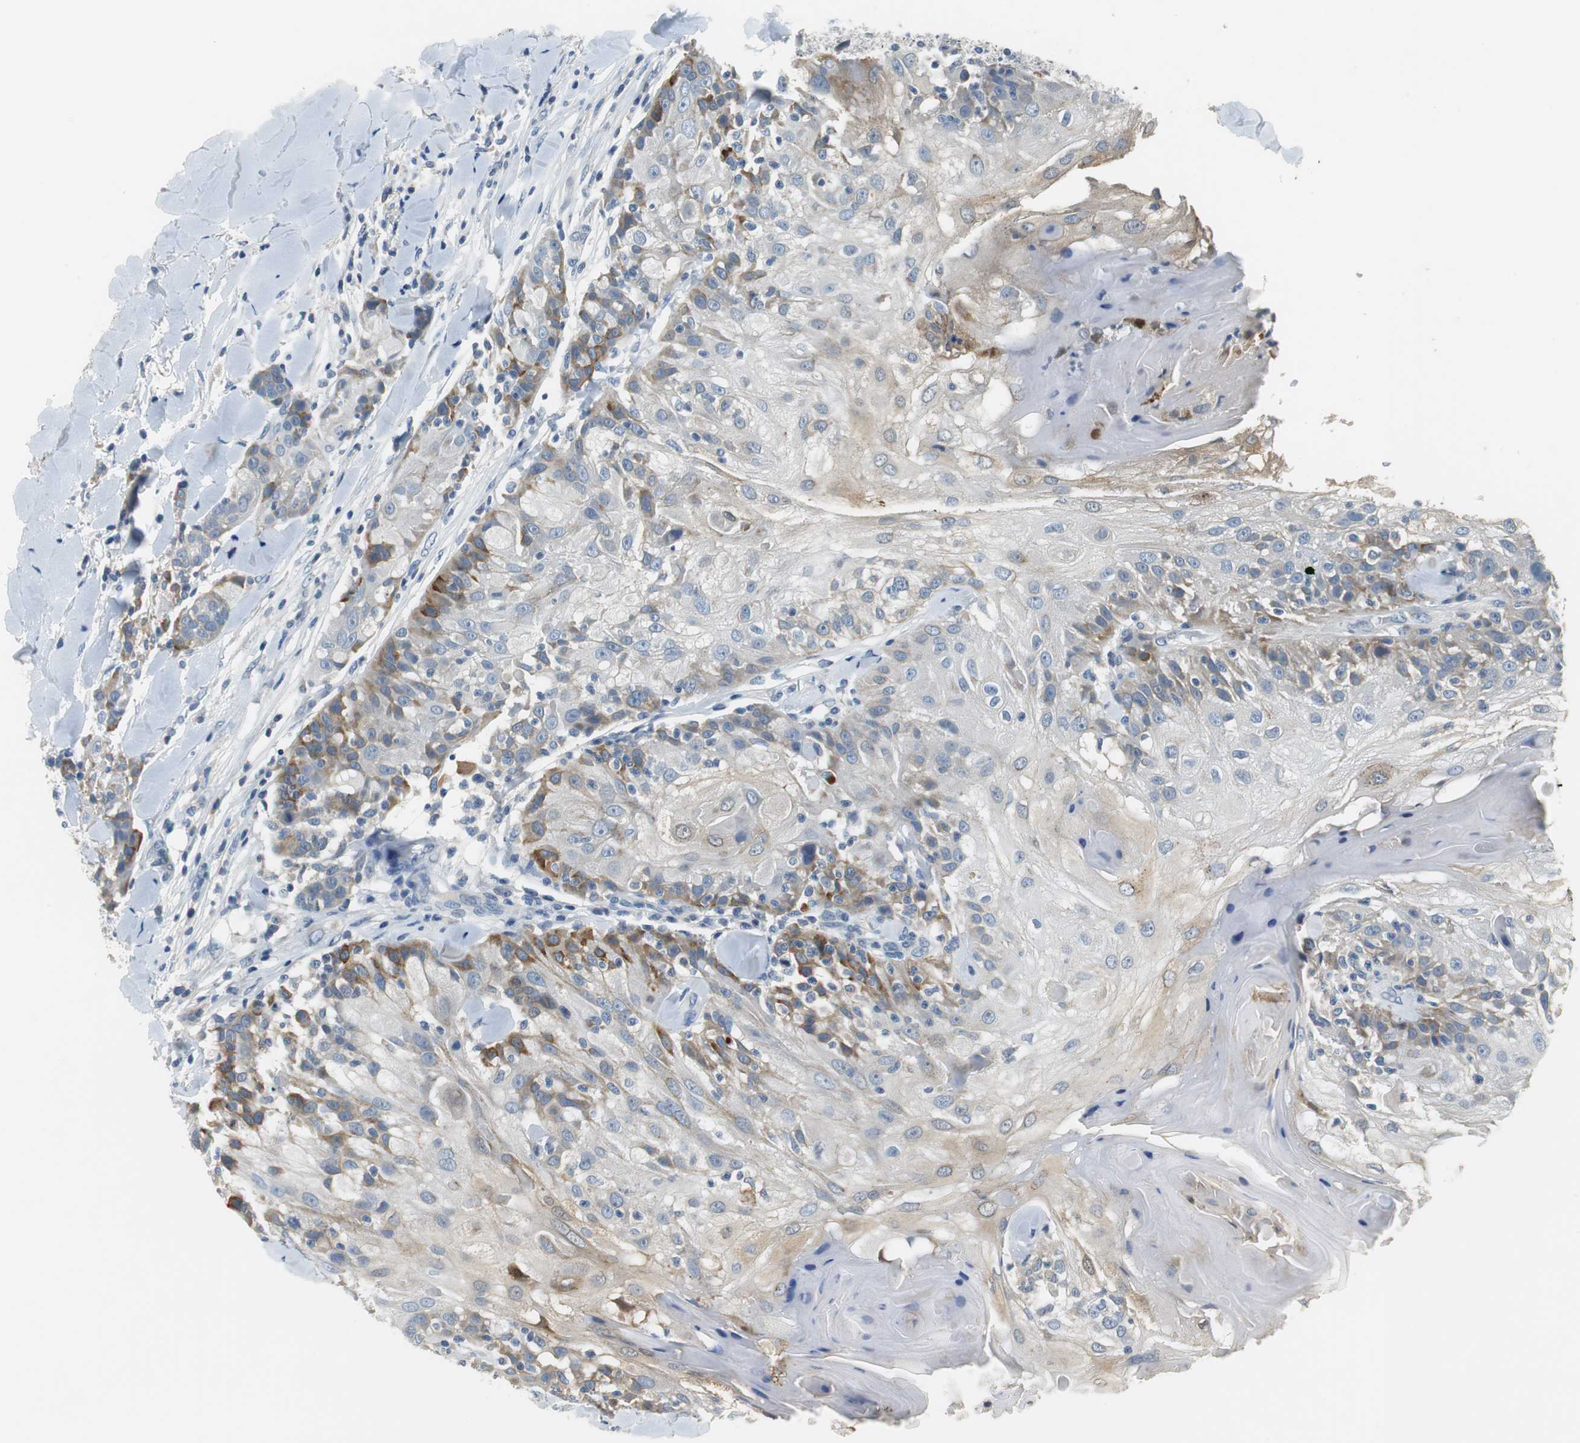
{"staining": {"intensity": "moderate", "quantity": "25%-75%", "location": "cytoplasmic/membranous"}, "tissue": "skin cancer", "cell_type": "Tumor cells", "image_type": "cancer", "snomed": [{"axis": "morphology", "description": "Normal tissue, NOS"}, {"axis": "morphology", "description": "Squamous cell carcinoma, NOS"}, {"axis": "topography", "description": "Skin"}], "caption": "Immunohistochemical staining of skin cancer shows moderate cytoplasmic/membranous protein staining in approximately 25%-75% of tumor cells.", "gene": "GLCCI1", "patient": {"sex": "female", "age": 83}}